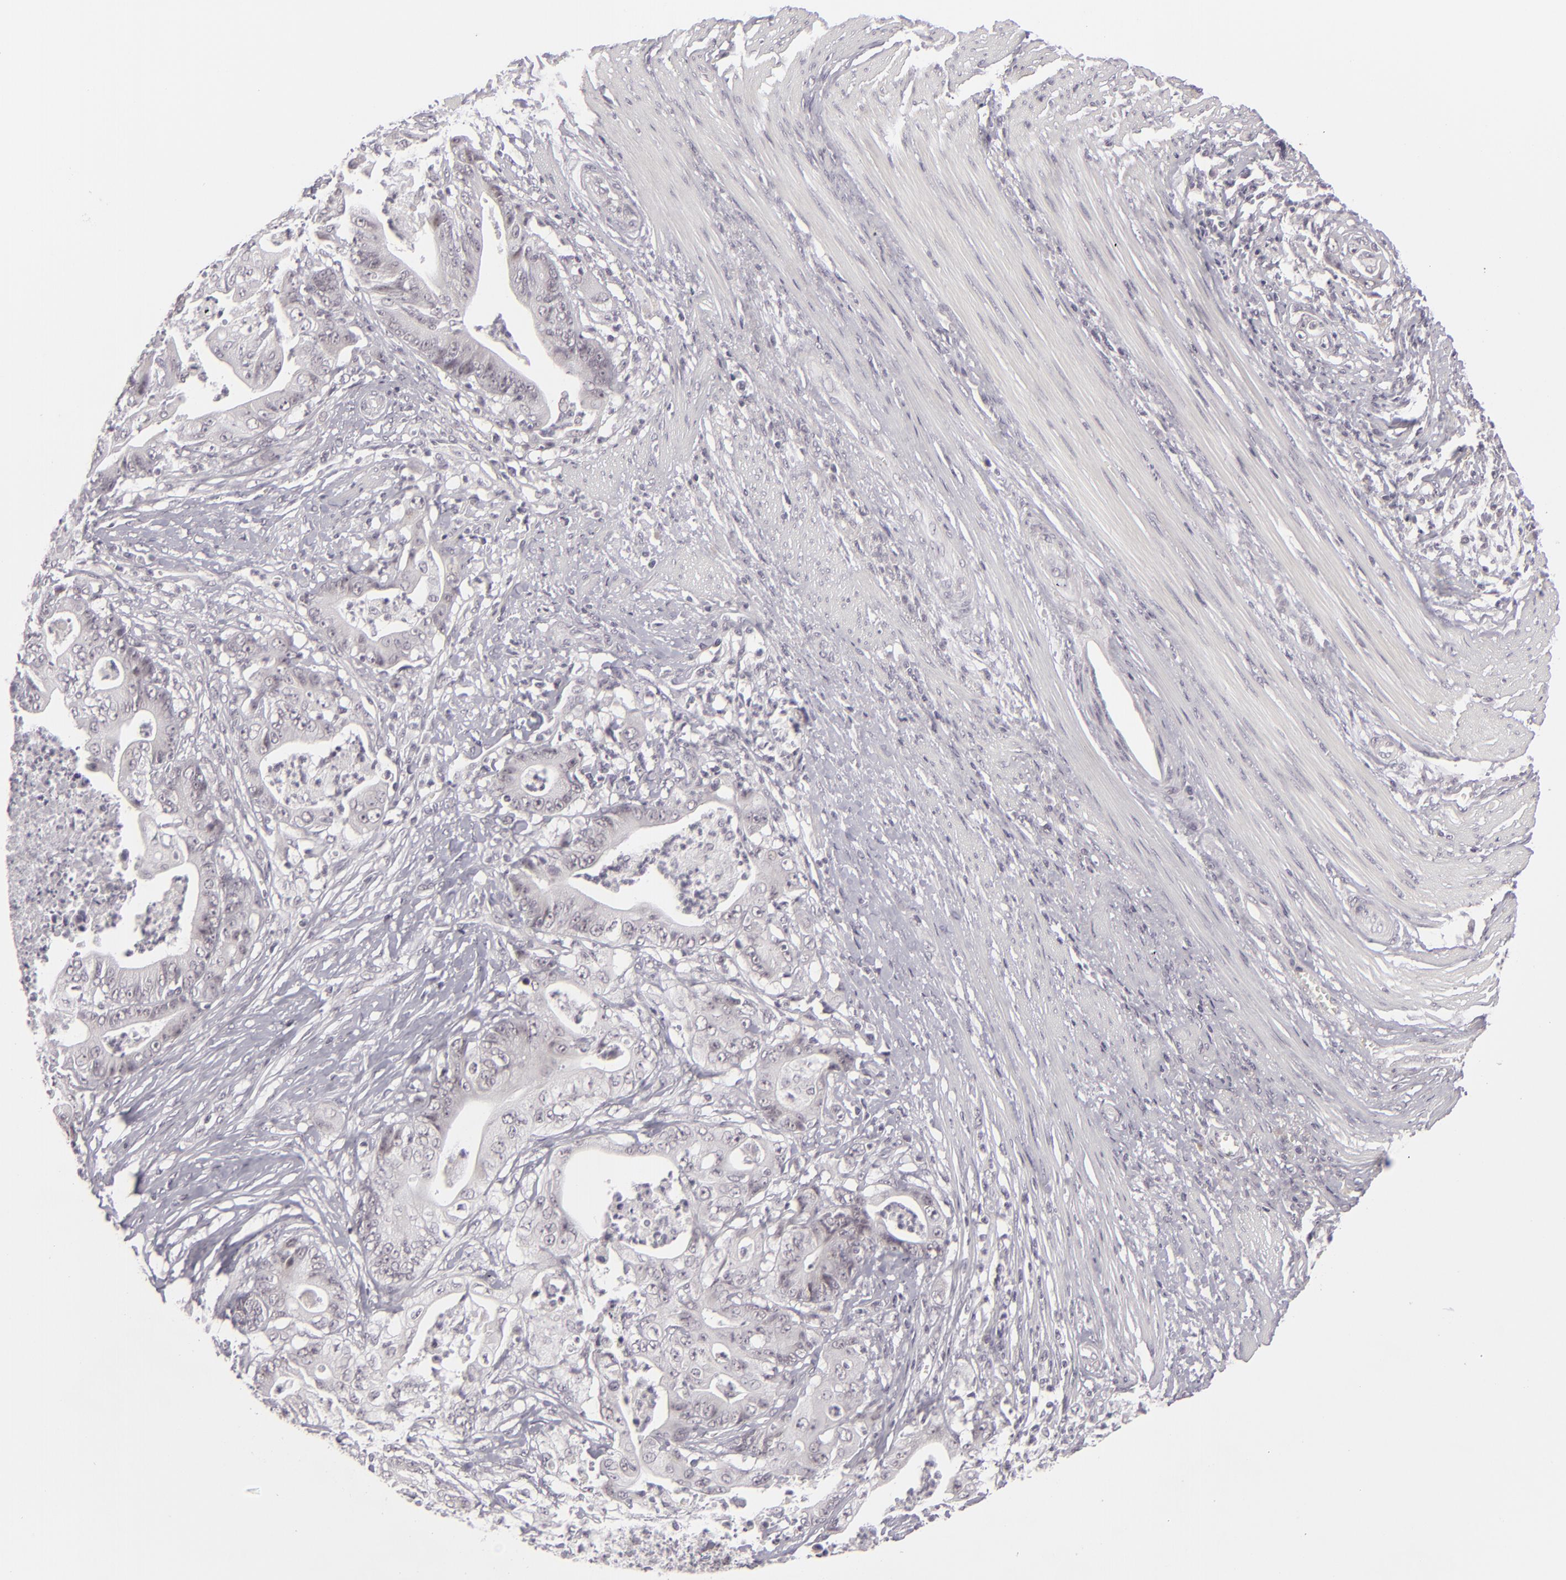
{"staining": {"intensity": "negative", "quantity": "none", "location": "none"}, "tissue": "stomach cancer", "cell_type": "Tumor cells", "image_type": "cancer", "snomed": [{"axis": "morphology", "description": "Adenocarcinoma, NOS"}, {"axis": "topography", "description": "Stomach, lower"}], "caption": "Human adenocarcinoma (stomach) stained for a protein using immunohistochemistry (IHC) demonstrates no positivity in tumor cells.", "gene": "DLG3", "patient": {"sex": "female", "age": 86}}